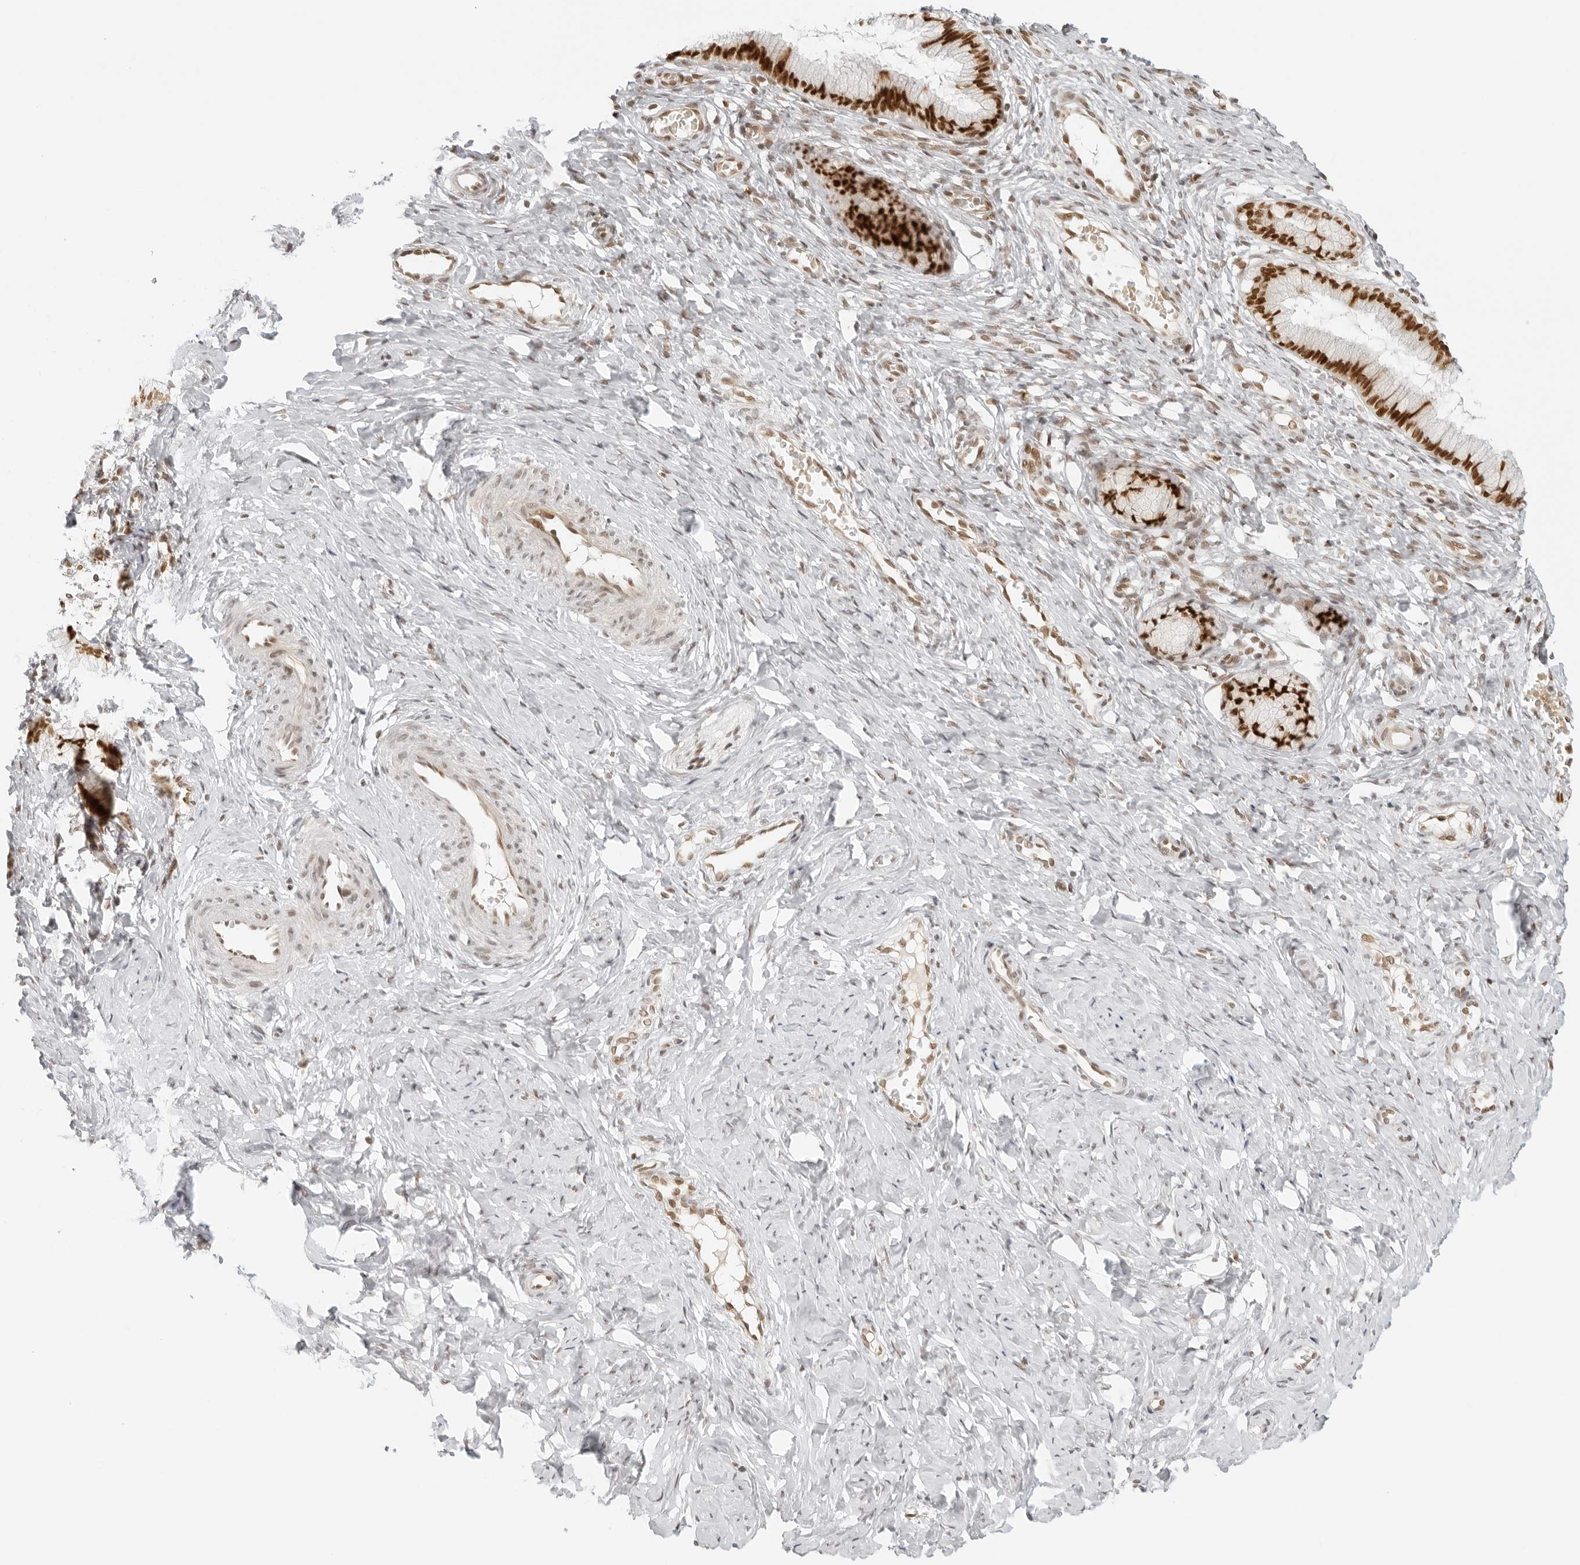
{"staining": {"intensity": "strong", "quantity": ">75%", "location": "nuclear"}, "tissue": "cervix", "cell_type": "Glandular cells", "image_type": "normal", "snomed": [{"axis": "morphology", "description": "Normal tissue, NOS"}, {"axis": "topography", "description": "Cervix"}], "caption": "Immunohistochemistry micrograph of benign human cervix stained for a protein (brown), which exhibits high levels of strong nuclear positivity in approximately >75% of glandular cells.", "gene": "RCC1", "patient": {"sex": "female", "age": 27}}